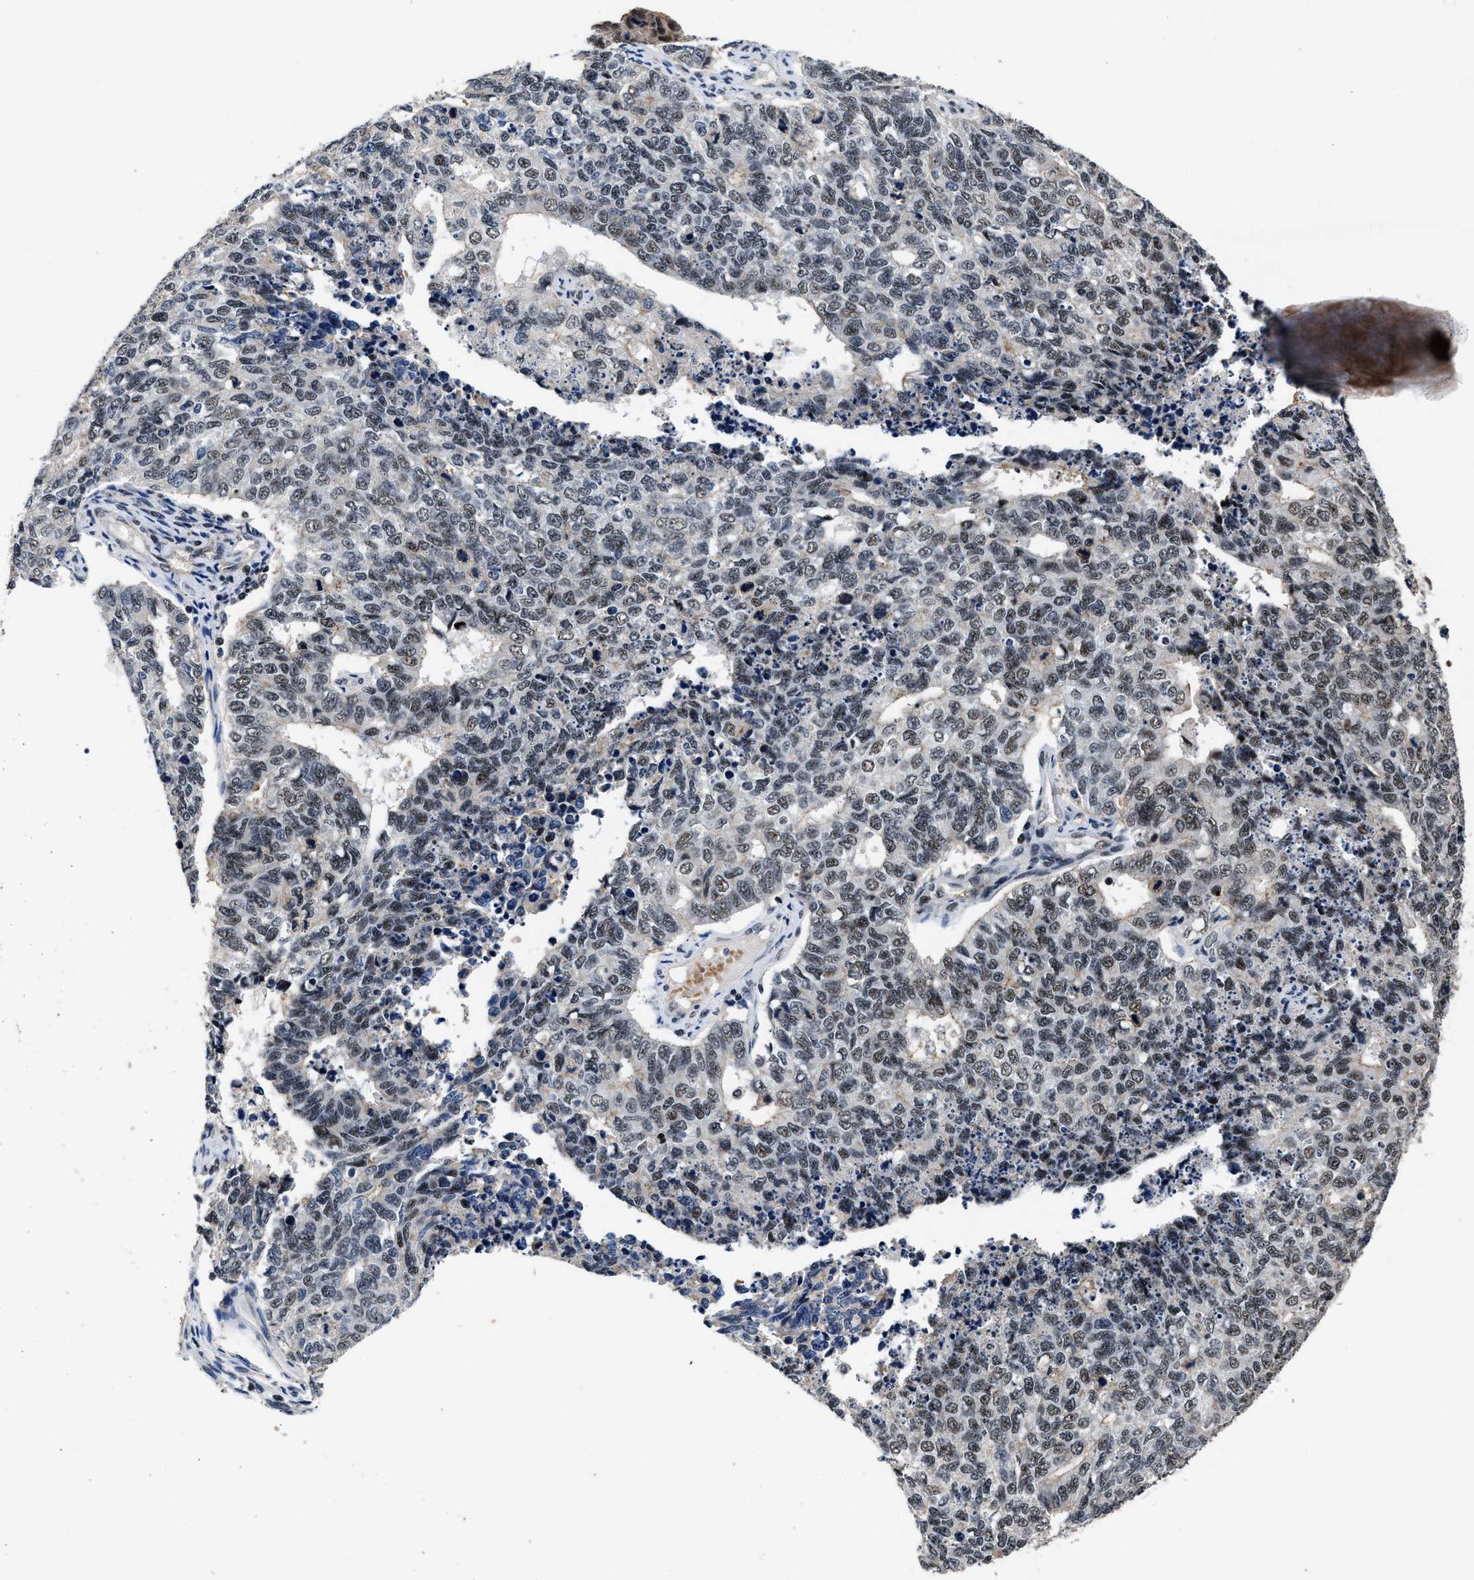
{"staining": {"intensity": "weak", "quantity": "<25%", "location": "nuclear"}, "tissue": "cervical cancer", "cell_type": "Tumor cells", "image_type": "cancer", "snomed": [{"axis": "morphology", "description": "Squamous cell carcinoma, NOS"}, {"axis": "topography", "description": "Cervix"}], "caption": "The histopathology image reveals no significant staining in tumor cells of squamous cell carcinoma (cervical).", "gene": "ZNF233", "patient": {"sex": "female", "age": 63}}